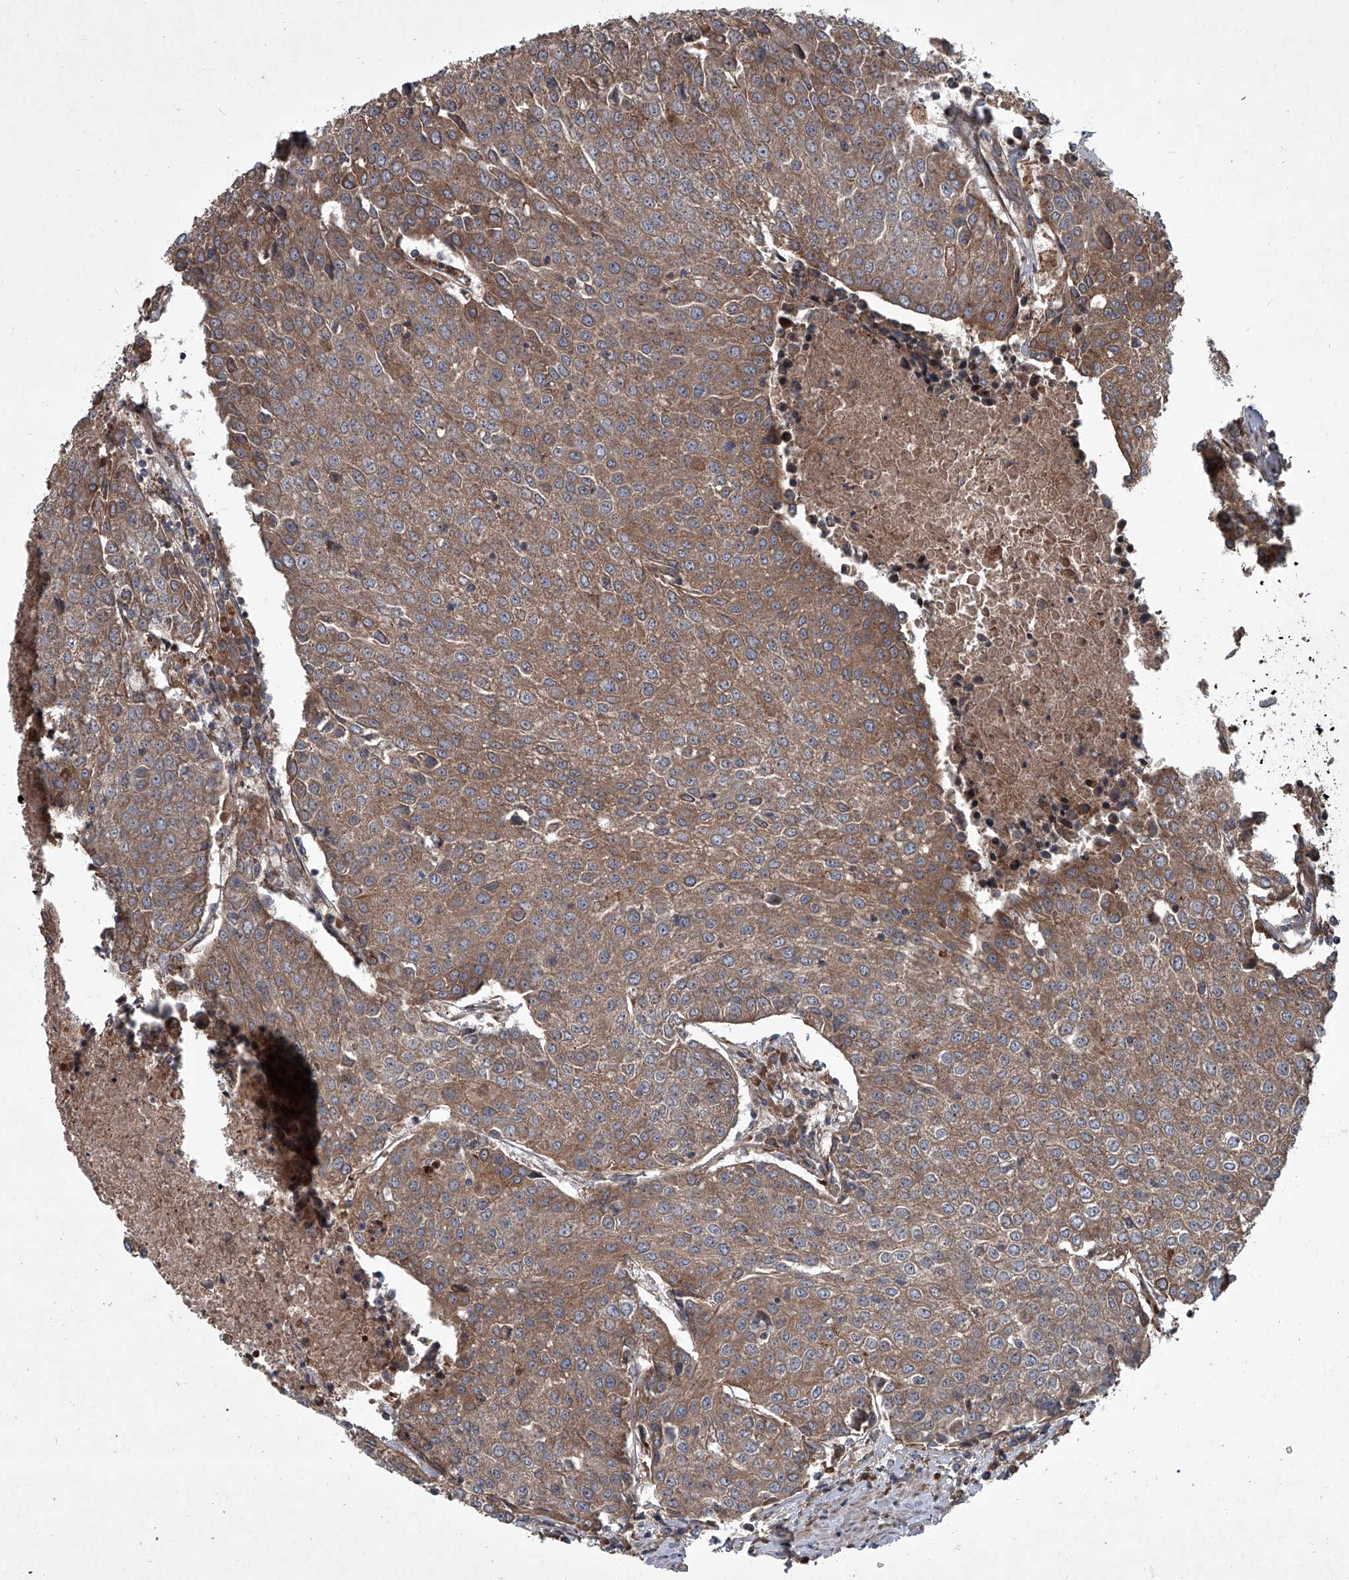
{"staining": {"intensity": "moderate", "quantity": ">75%", "location": "cytoplasmic/membranous"}, "tissue": "urothelial cancer", "cell_type": "Tumor cells", "image_type": "cancer", "snomed": [{"axis": "morphology", "description": "Urothelial carcinoma, High grade"}, {"axis": "topography", "description": "Urinary bladder"}], "caption": "Immunohistochemical staining of high-grade urothelial carcinoma shows medium levels of moderate cytoplasmic/membranous protein positivity in about >75% of tumor cells.", "gene": "EVA1C", "patient": {"sex": "female", "age": 85}}